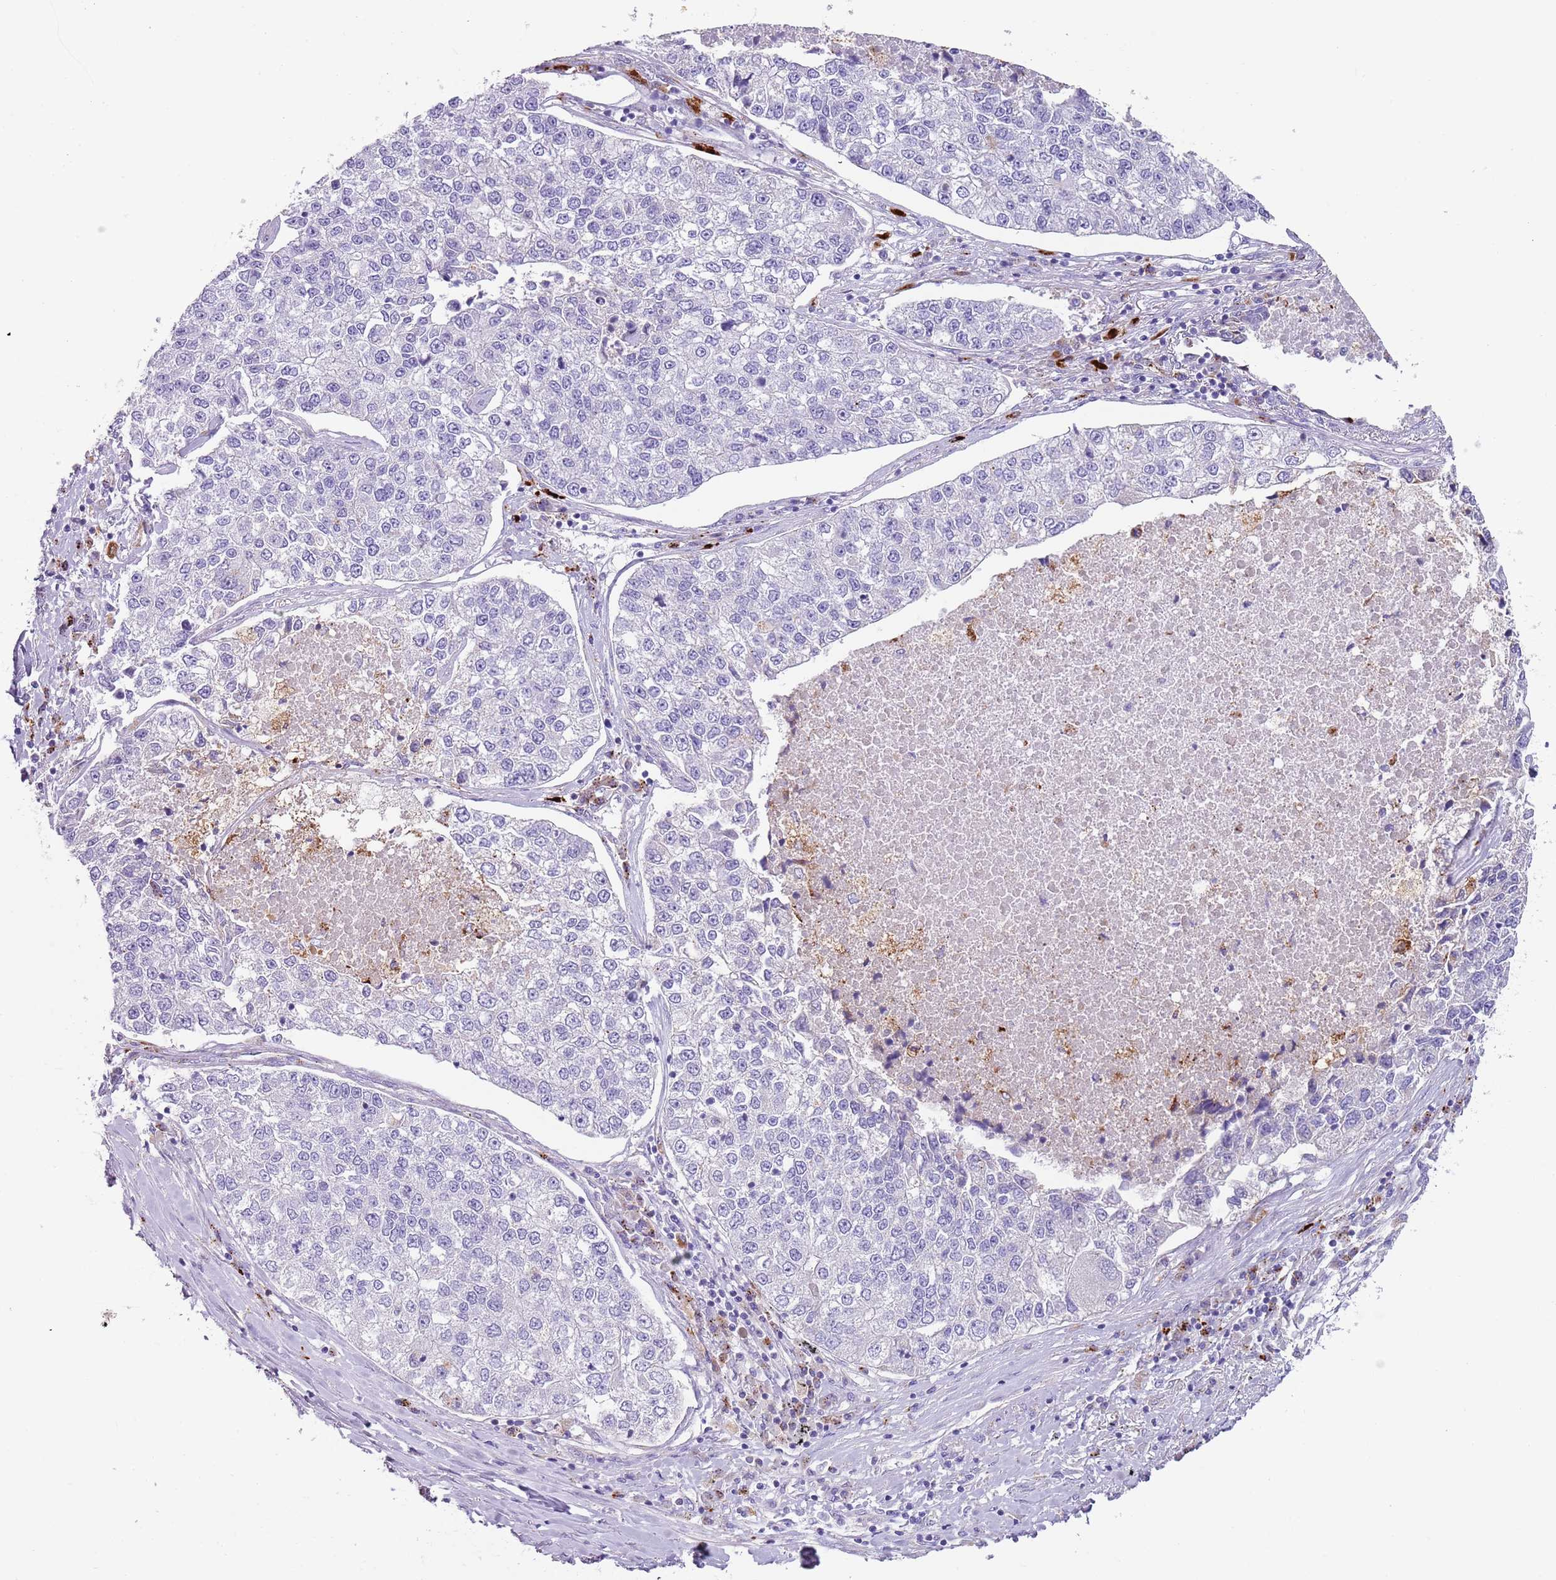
{"staining": {"intensity": "negative", "quantity": "none", "location": "none"}, "tissue": "lung cancer", "cell_type": "Tumor cells", "image_type": "cancer", "snomed": [{"axis": "morphology", "description": "Adenocarcinoma, NOS"}, {"axis": "topography", "description": "Lung"}], "caption": "Immunohistochemistry image of neoplastic tissue: lung adenocarcinoma stained with DAB shows no significant protein expression in tumor cells.", "gene": "LRRN3", "patient": {"sex": "male", "age": 49}}